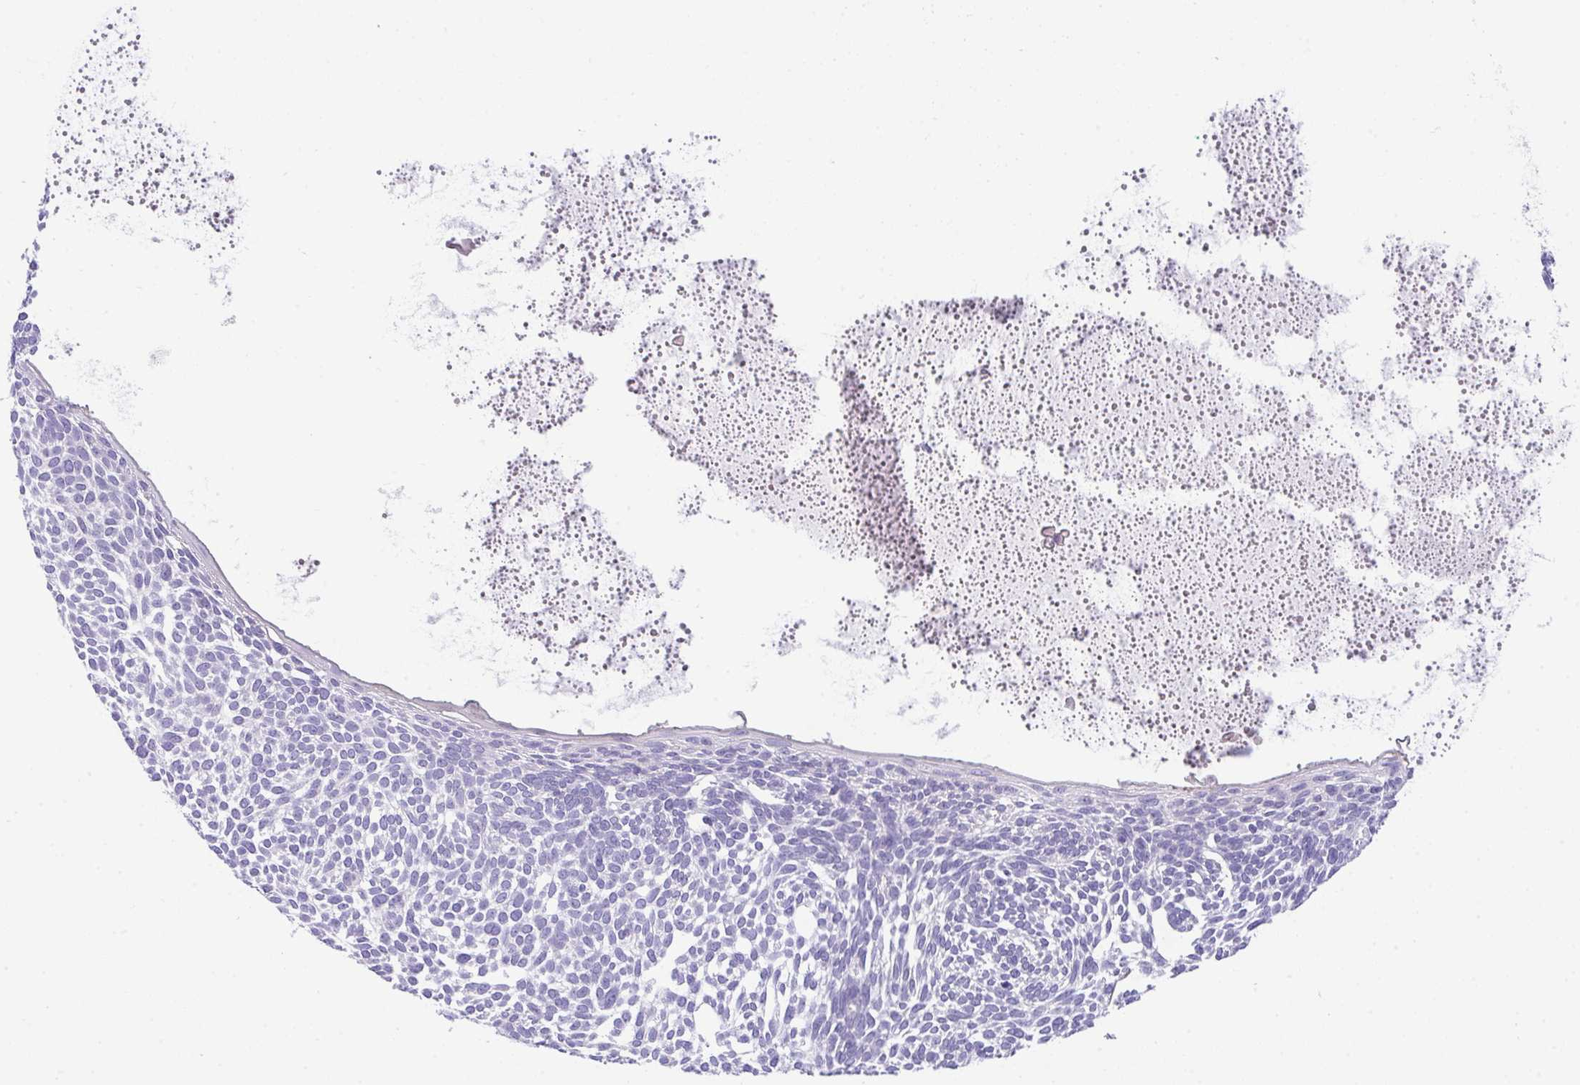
{"staining": {"intensity": "negative", "quantity": "none", "location": "none"}, "tissue": "skin cancer", "cell_type": "Tumor cells", "image_type": "cancer", "snomed": [{"axis": "morphology", "description": "Basal cell carcinoma"}, {"axis": "topography", "description": "Skin"}, {"axis": "topography", "description": "Skin of face"}], "caption": "Histopathology image shows no significant protein expression in tumor cells of skin basal cell carcinoma. The staining is performed using DAB (3,3'-diaminobenzidine) brown chromogen with nuclei counter-stained in using hematoxylin.", "gene": "PLA2G12B", "patient": {"sex": "male", "age": 83}}